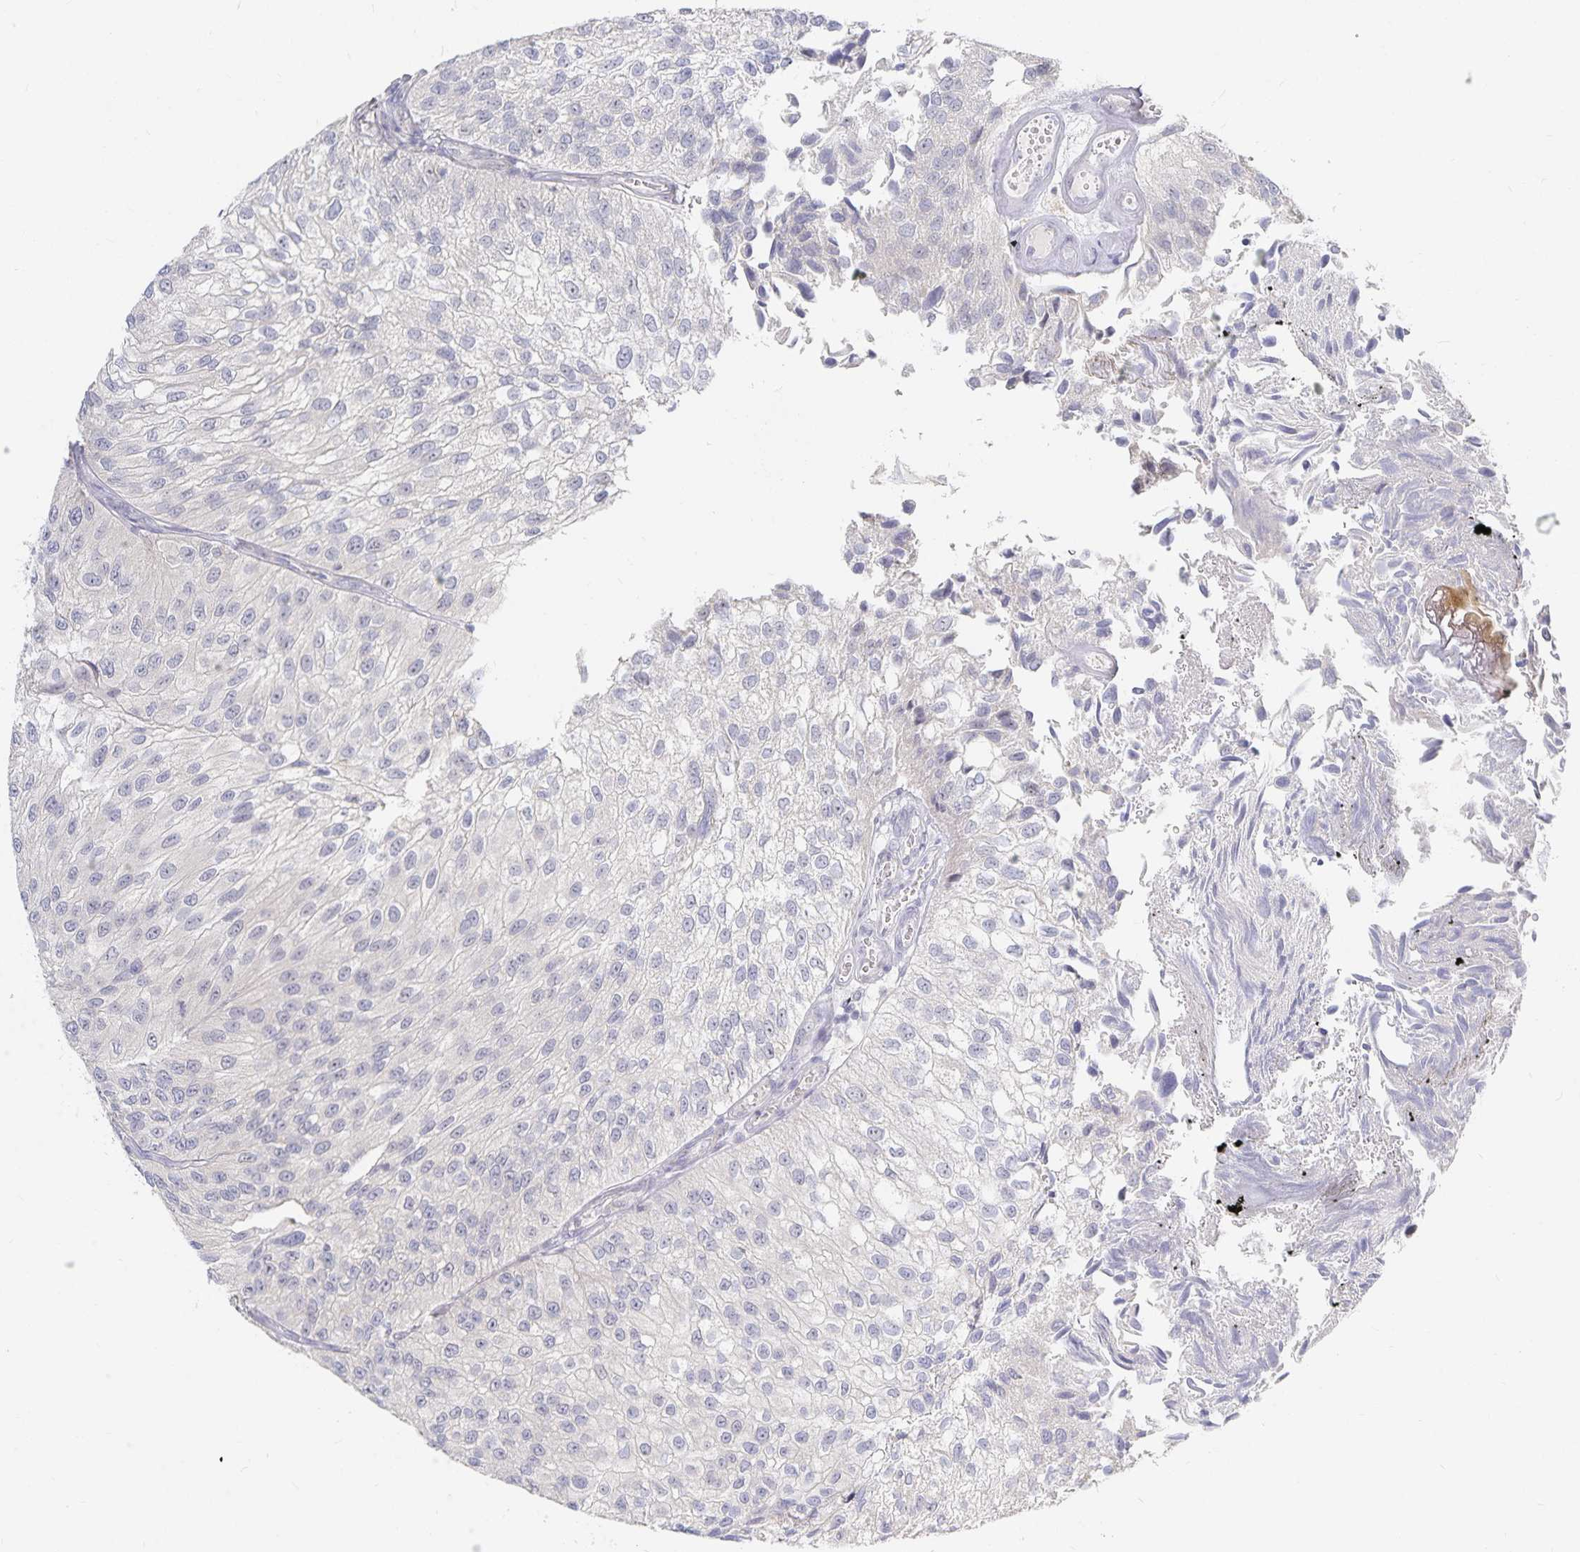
{"staining": {"intensity": "negative", "quantity": "none", "location": "none"}, "tissue": "urothelial cancer", "cell_type": "Tumor cells", "image_type": "cancer", "snomed": [{"axis": "morphology", "description": "Urothelial carcinoma, NOS"}, {"axis": "topography", "description": "Urinary bladder"}], "caption": "Transitional cell carcinoma was stained to show a protein in brown. There is no significant expression in tumor cells. (Stains: DAB (3,3'-diaminobenzidine) immunohistochemistry with hematoxylin counter stain, Microscopy: brightfield microscopy at high magnification).", "gene": "DNAH9", "patient": {"sex": "male", "age": 87}}